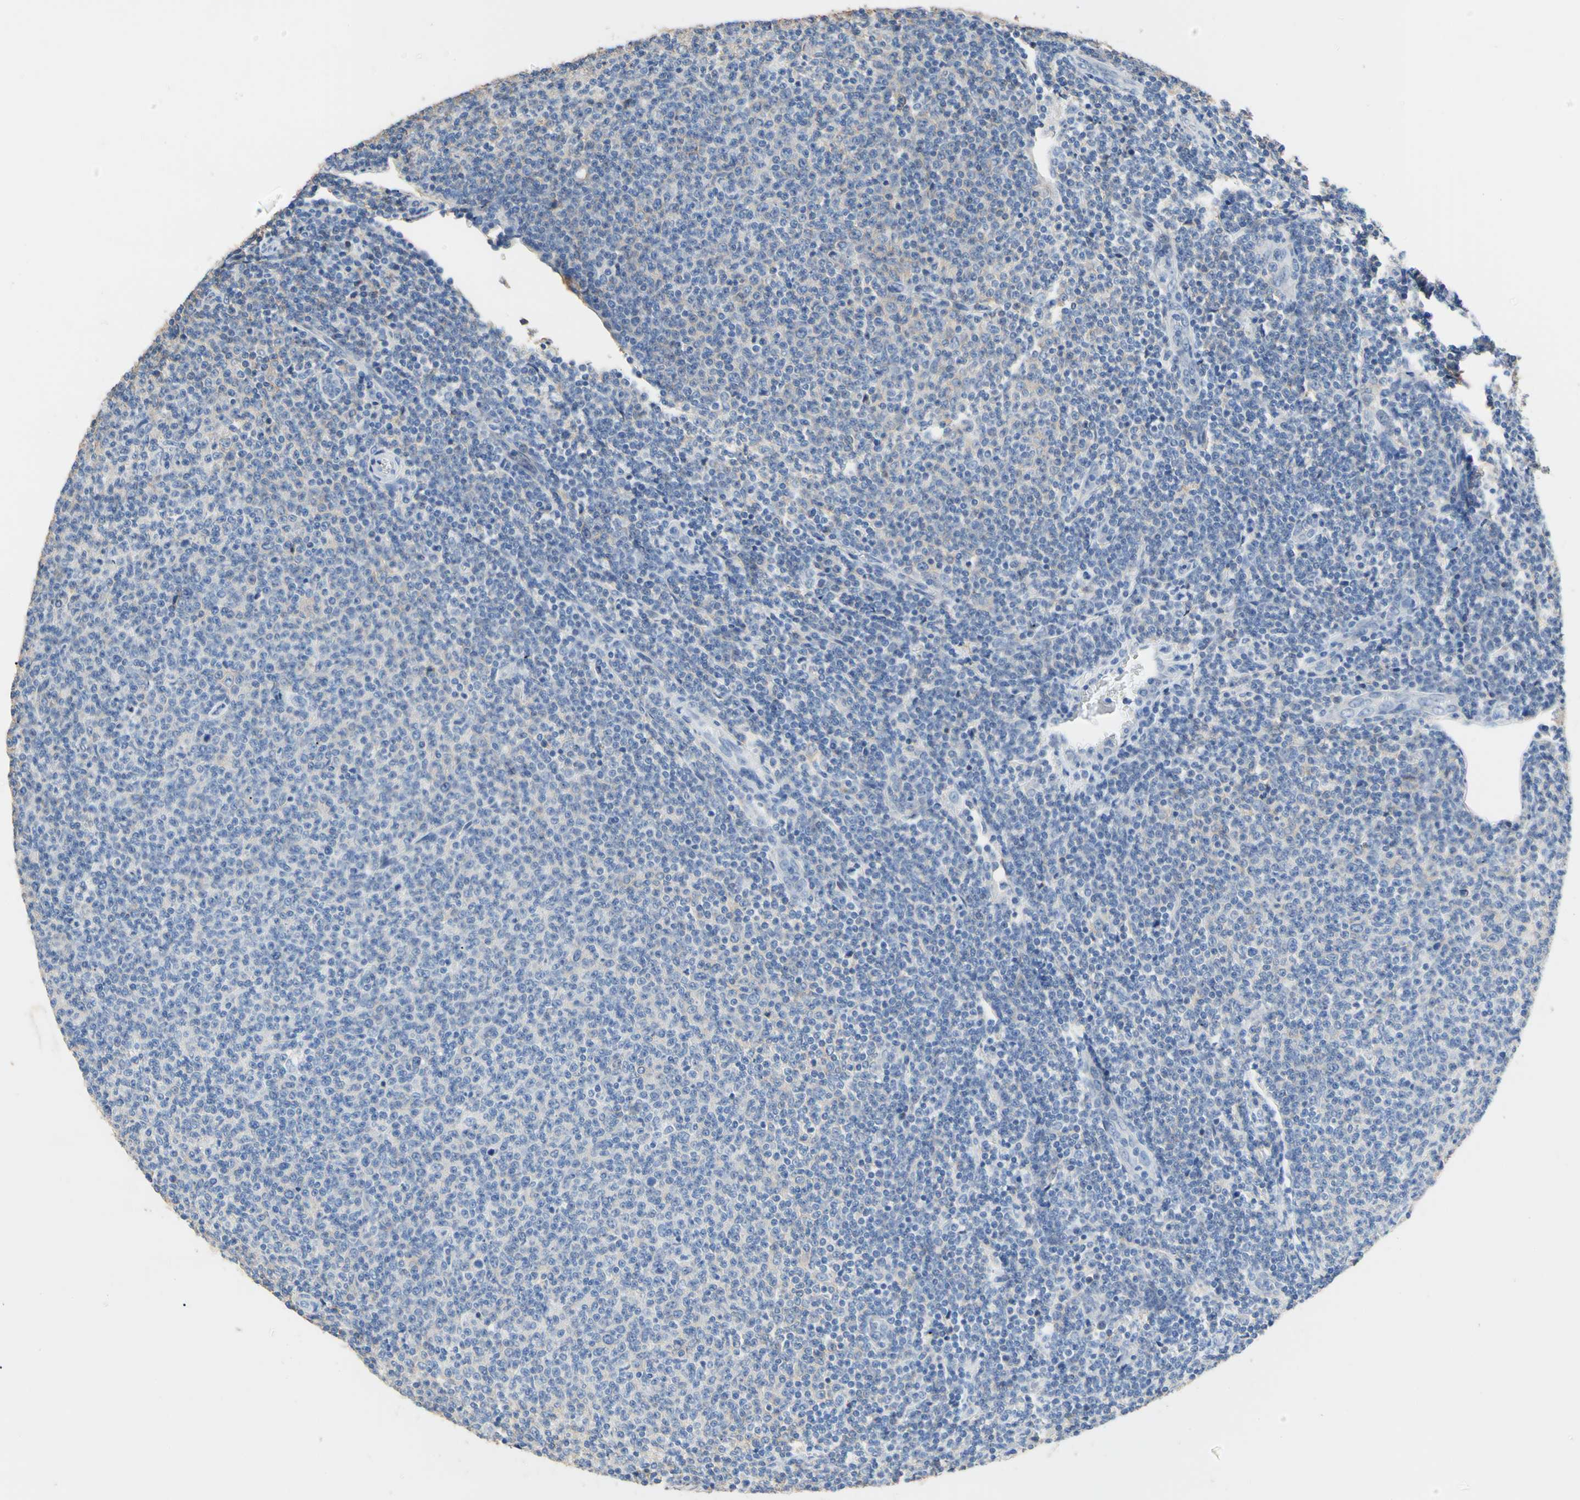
{"staining": {"intensity": "negative", "quantity": "none", "location": "none"}, "tissue": "lymphoma", "cell_type": "Tumor cells", "image_type": "cancer", "snomed": [{"axis": "morphology", "description": "Malignant lymphoma, non-Hodgkin's type, Low grade"}, {"axis": "topography", "description": "Lymph node"}], "caption": "This micrograph is of lymphoma stained with immunohistochemistry (IHC) to label a protein in brown with the nuclei are counter-stained blue. There is no staining in tumor cells.", "gene": "PNKD", "patient": {"sex": "male", "age": 66}}